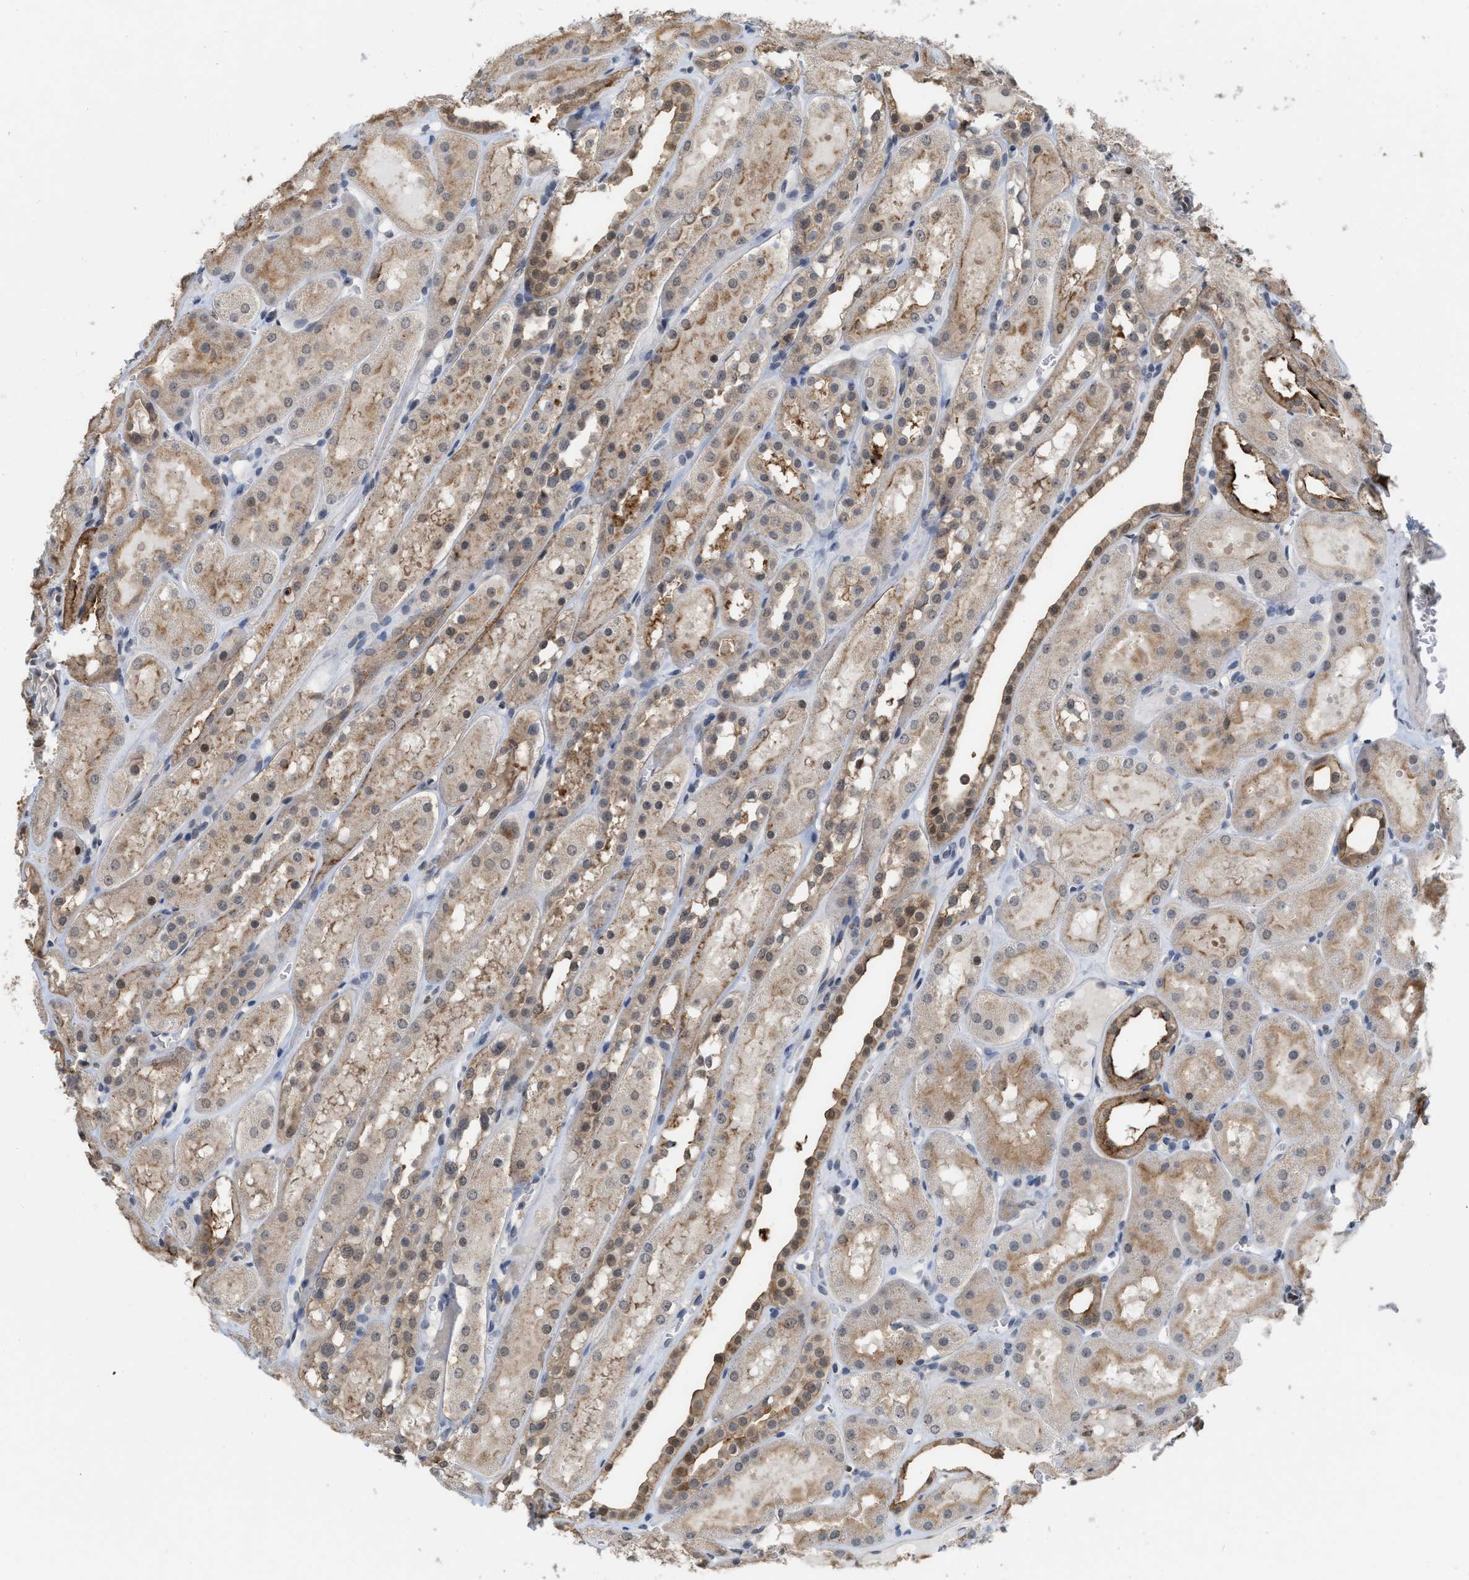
{"staining": {"intensity": "negative", "quantity": "none", "location": "none"}, "tissue": "kidney", "cell_type": "Cells in glomeruli", "image_type": "normal", "snomed": [{"axis": "morphology", "description": "Normal tissue, NOS"}, {"axis": "topography", "description": "Kidney"}, {"axis": "topography", "description": "Urinary bladder"}], "caption": "Cells in glomeruli are negative for brown protein staining in unremarkable kidney. (Stains: DAB (3,3'-diaminobenzidine) immunohistochemistry (IHC) with hematoxylin counter stain, Microscopy: brightfield microscopy at high magnification).", "gene": "BAIAP2L1", "patient": {"sex": "male", "age": 16}}